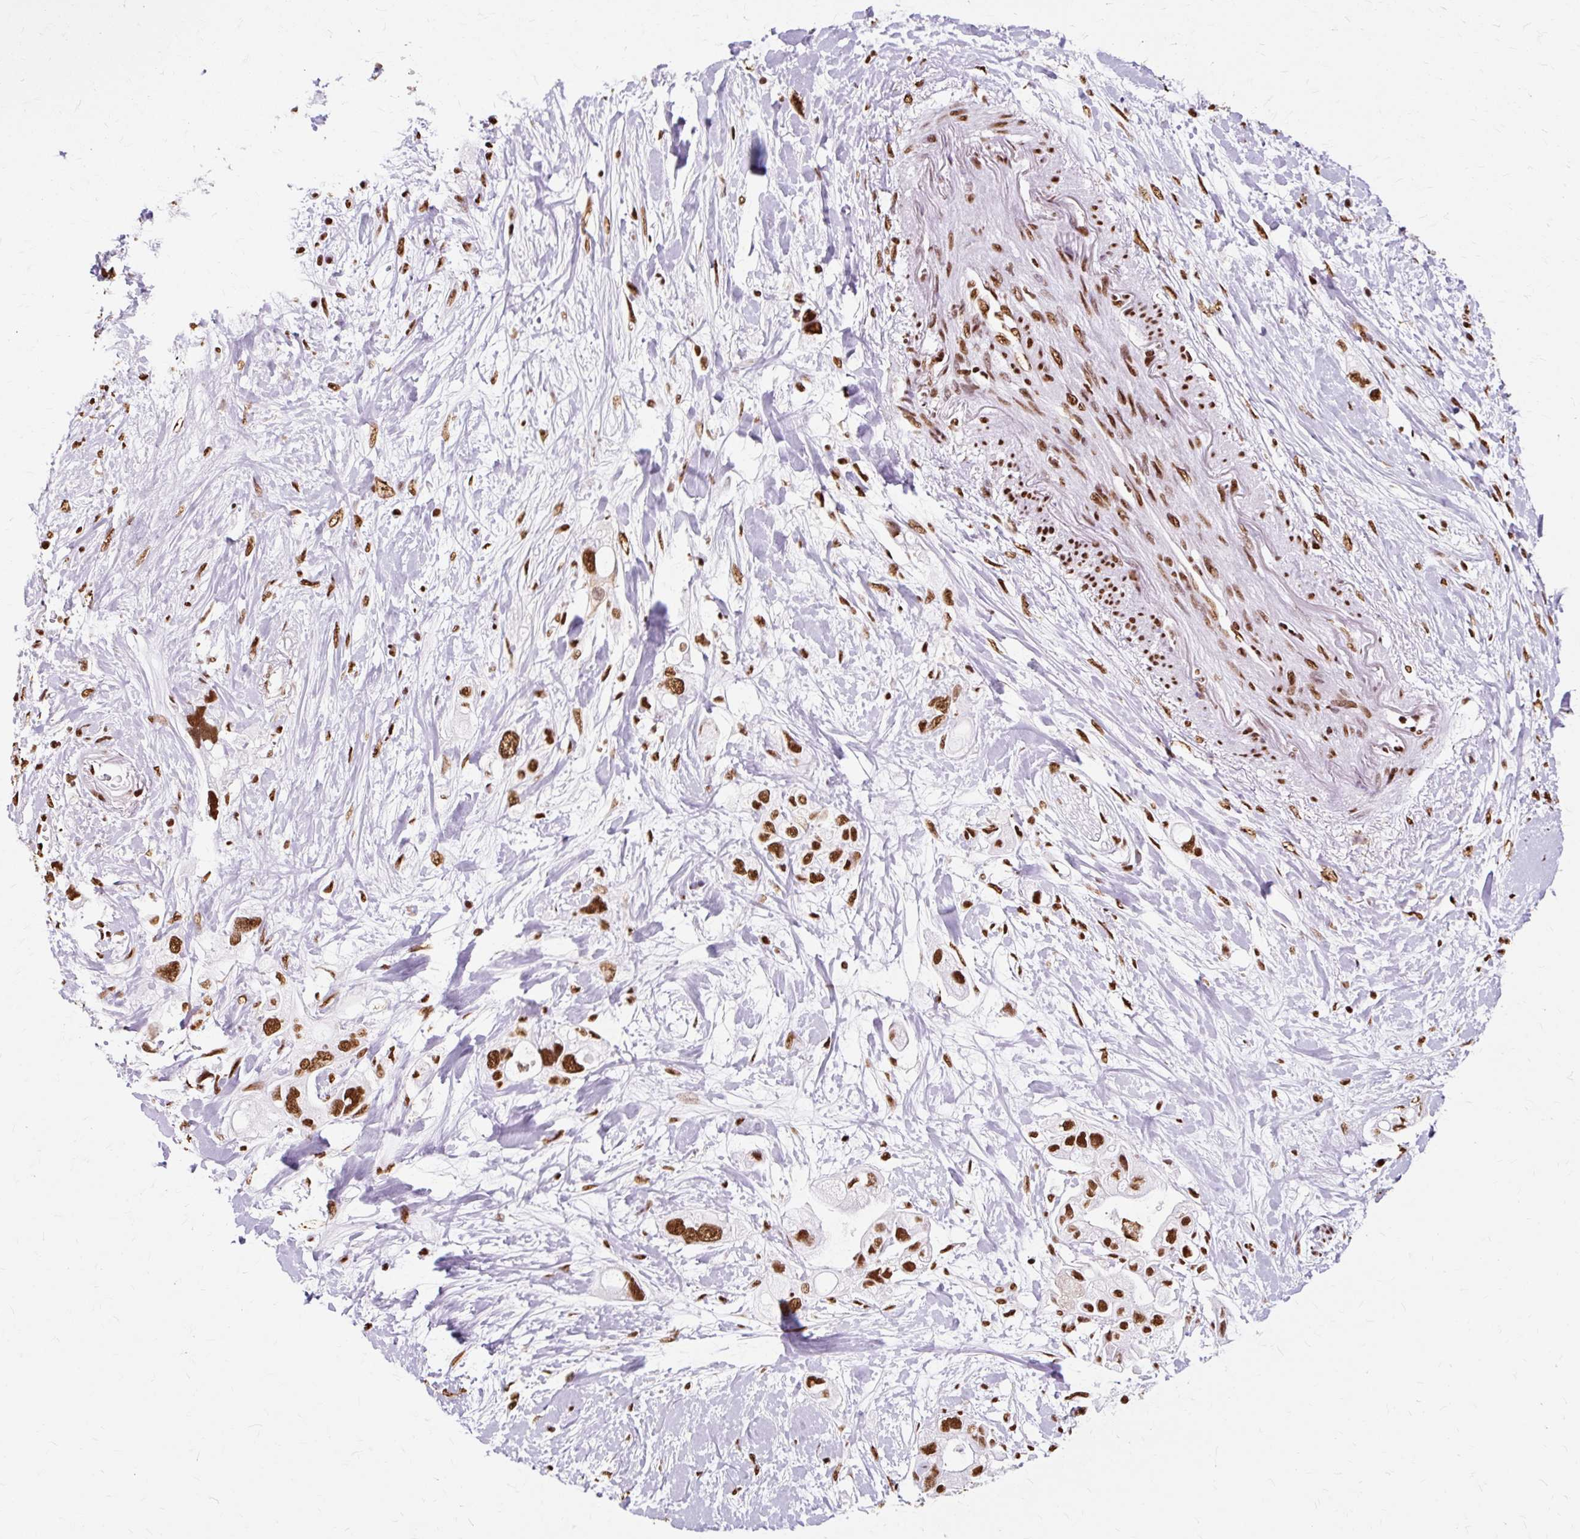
{"staining": {"intensity": "strong", "quantity": ">75%", "location": "nuclear"}, "tissue": "pancreatic cancer", "cell_type": "Tumor cells", "image_type": "cancer", "snomed": [{"axis": "morphology", "description": "Adenocarcinoma, NOS"}, {"axis": "topography", "description": "Pancreas"}], "caption": "Protein staining of pancreatic cancer (adenocarcinoma) tissue reveals strong nuclear expression in approximately >75% of tumor cells.", "gene": "XRCC6", "patient": {"sex": "female", "age": 56}}